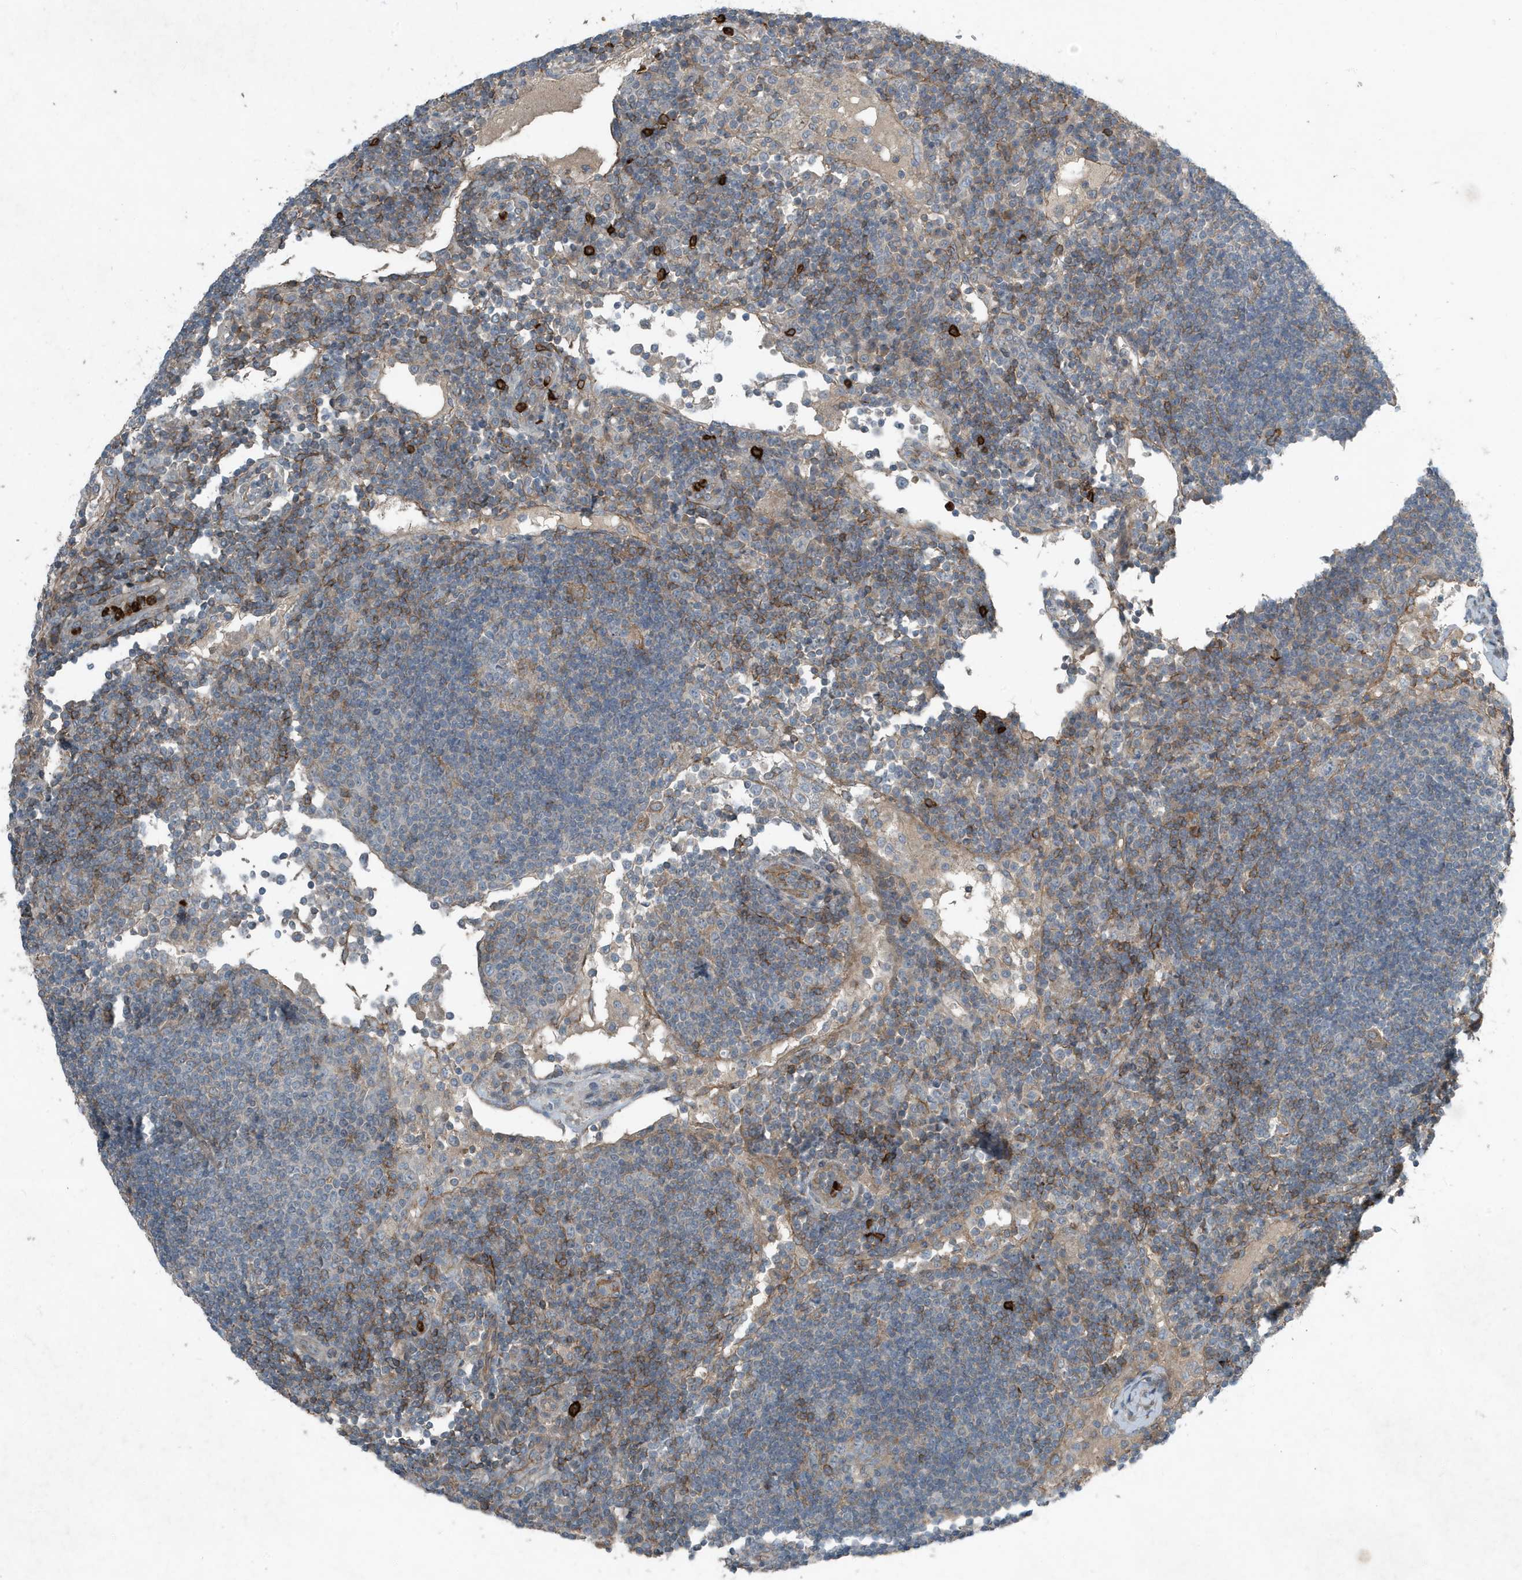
{"staining": {"intensity": "moderate", "quantity": "<25%", "location": "cytoplasmic/membranous"}, "tissue": "lymph node", "cell_type": "Germinal center cells", "image_type": "normal", "snomed": [{"axis": "morphology", "description": "Normal tissue, NOS"}, {"axis": "topography", "description": "Lymph node"}], "caption": "This image shows normal lymph node stained with immunohistochemistry (IHC) to label a protein in brown. The cytoplasmic/membranous of germinal center cells show moderate positivity for the protein. Nuclei are counter-stained blue.", "gene": "DAPP1", "patient": {"sex": "female", "age": 53}}